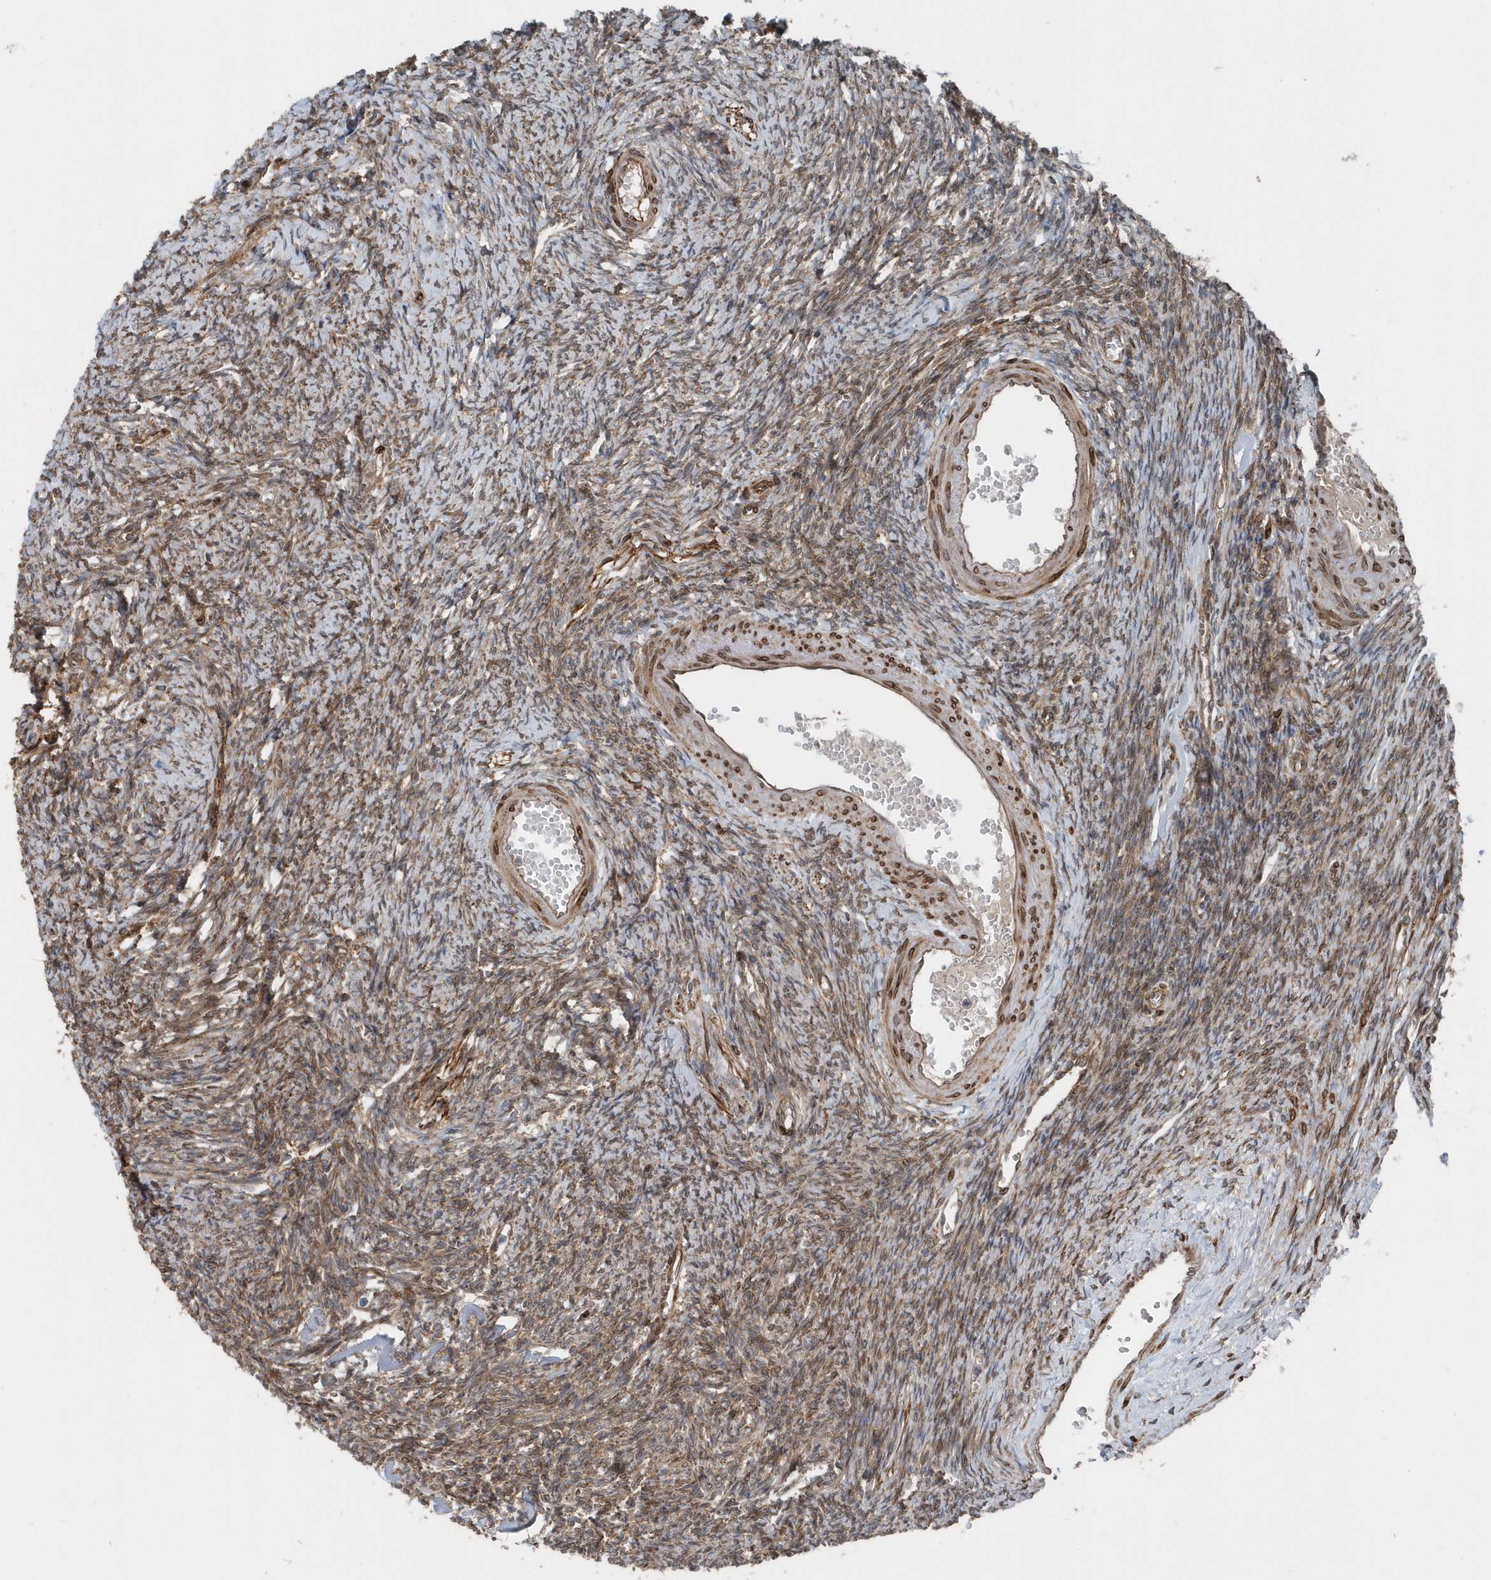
{"staining": {"intensity": "moderate", "quantity": ">75%", "location": "cytoplasmic/membranous"}, "tissue": "ovary", "cell_type": "Ovarian stroma cells", "image_type": "normal", "snomed": [{"axis": "morphology", "description": "Normal tissue, NOS"}, {"axis": "morphology", "description": "Cyst, NOS"}, {"axis": "topography", "description": "Ovary"}], "caption": "IHC micrograph of unremarkable human ovary stained for a protein (brown), which exhibits medium levels of moderate cytoplasmic/membranous positivity in about >75% of ovarian stroma cells.", "gene": "MCC", "patient": {"sex": "female", "age": 33}}